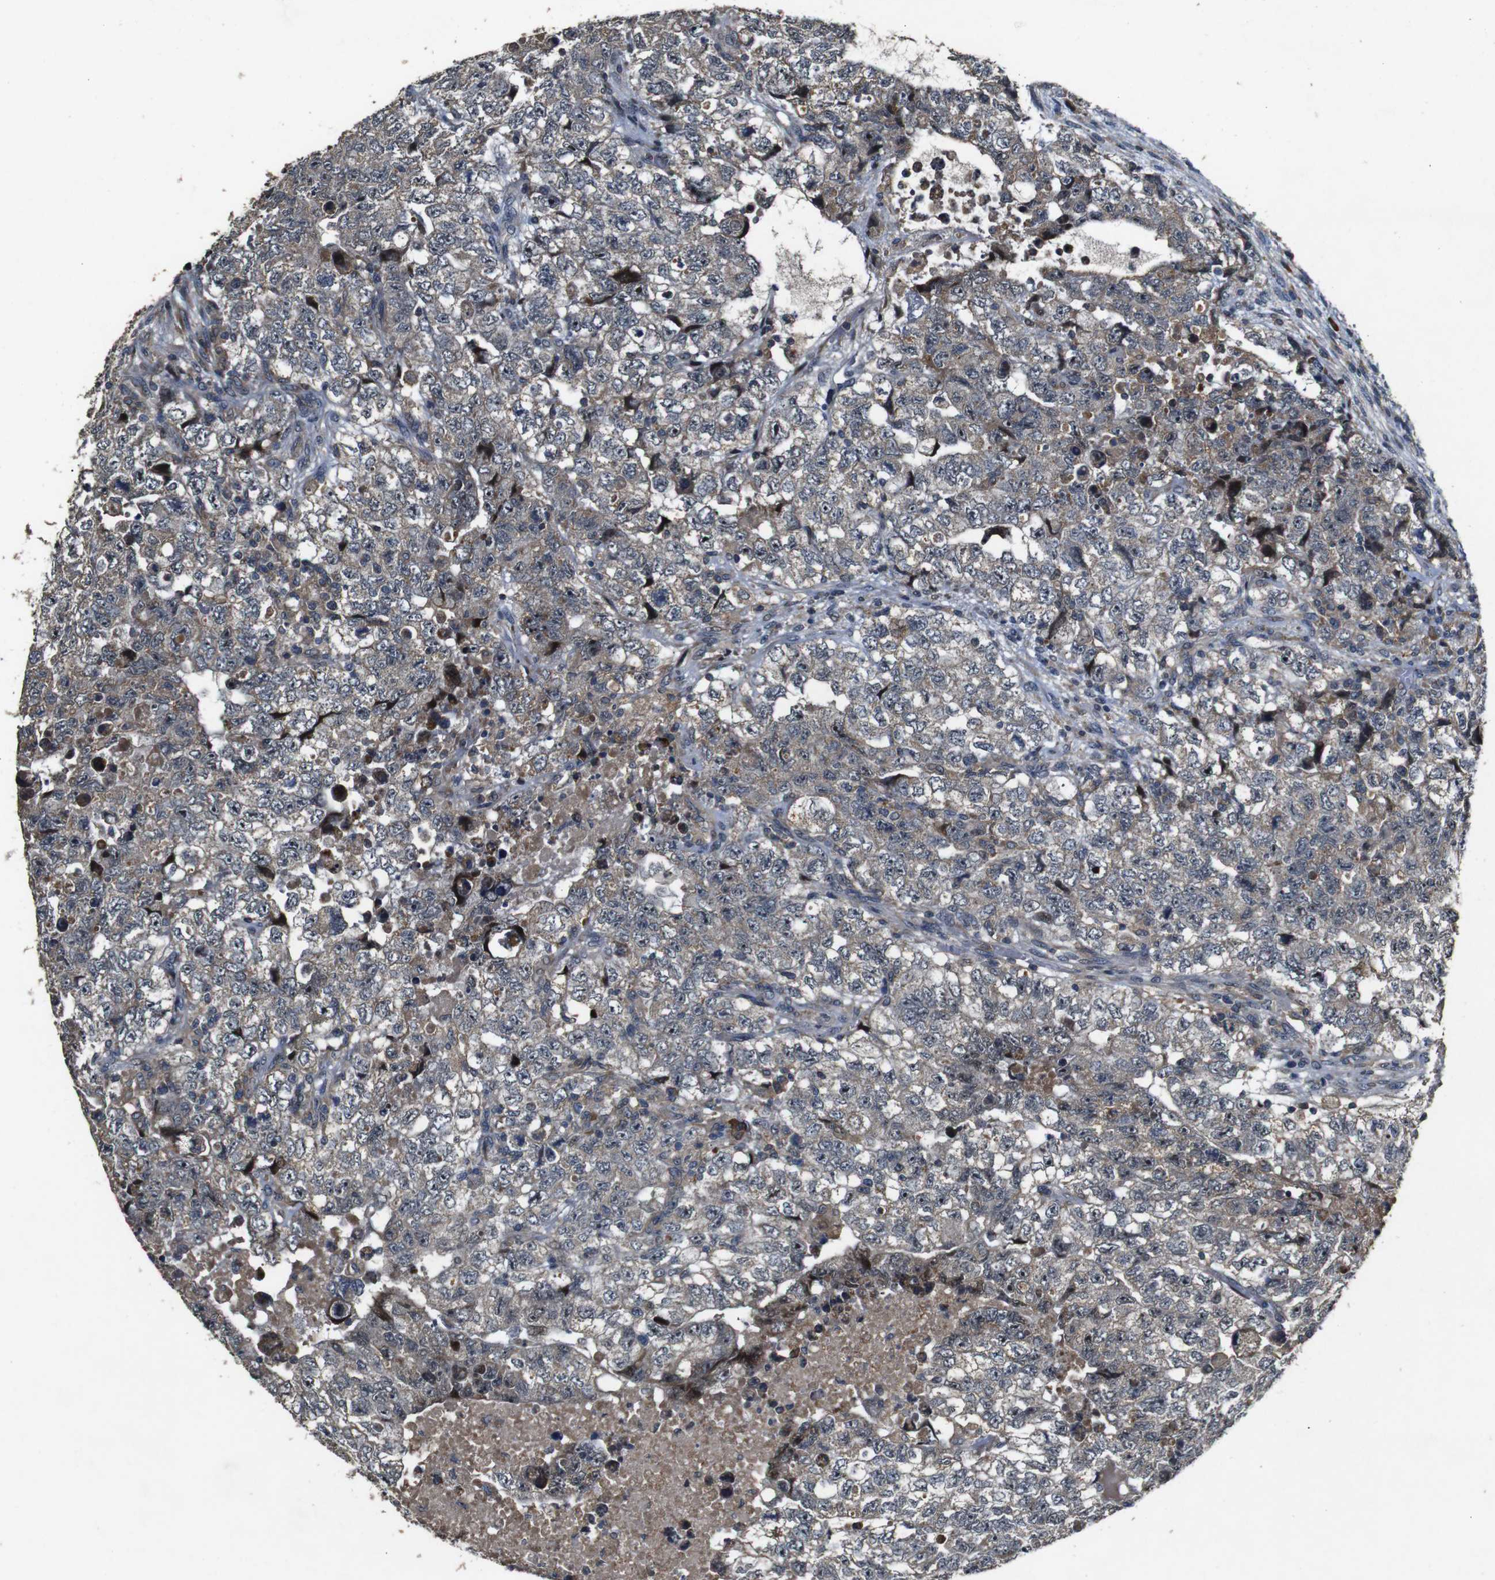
{"staining": {"intensity": "weak", "quantity": ">75%", "location": "cytoplasmic/membranous"}, "tissue": "testis cancer", "cell_type": "Tumor cells", "image_type": "cancer", "snomed": [{"axis": "morphology", "description": "Carcinoma, Embryonal, NOS"}, {"axis": "topography", "description": "Testis"}], "caption": "Weak cytoplasmic/membranous staining for a protein is identified in about >75% of tumor cells of embryonal carcinoma (testis) using IHC.", "gene": "MAGI2", "patient": {"sex": "male", "age": 36}}